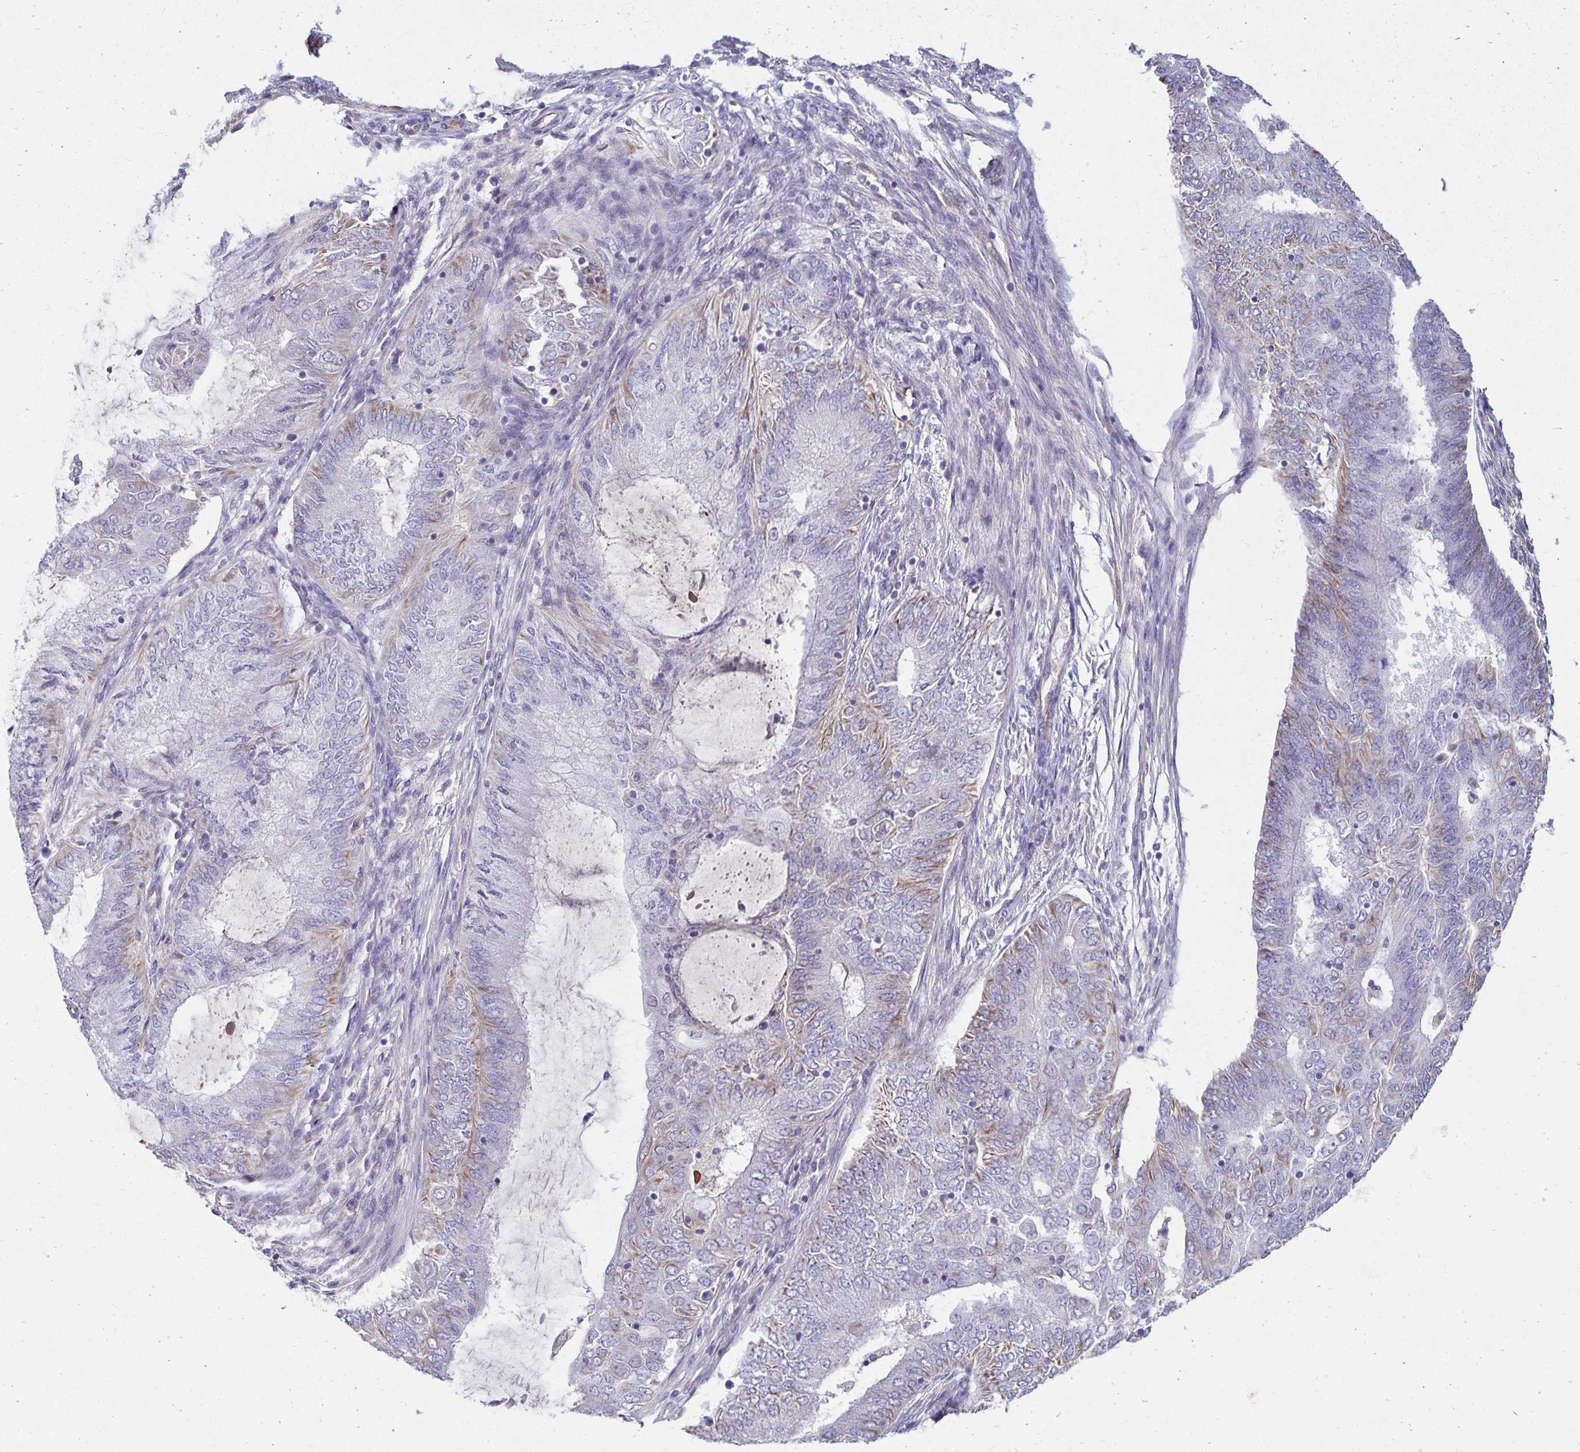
{"staining": {"intensity": "moderate", "quantity": "<25%", "location": "cytoplasmic/membranous"}, "tissue": "endometrial cancer", "cell_type": "Tumor cells", "image_type": "cancer", "snomed": [{"axis": "morphology", "description": "Adenocarcinoma, NOS"}, {"axis": "topography", "description": "Endometrium"}], "caption": "The histopathology image displays immunohistochemical staining of endometrial cancer (adenocarcinoma). There is moderate cytoplasmic/membranous staining is appreciated in about <25% of tumor cells.", "gene": "TRPV6", "patient": {"sex": "female", "age": 62}}